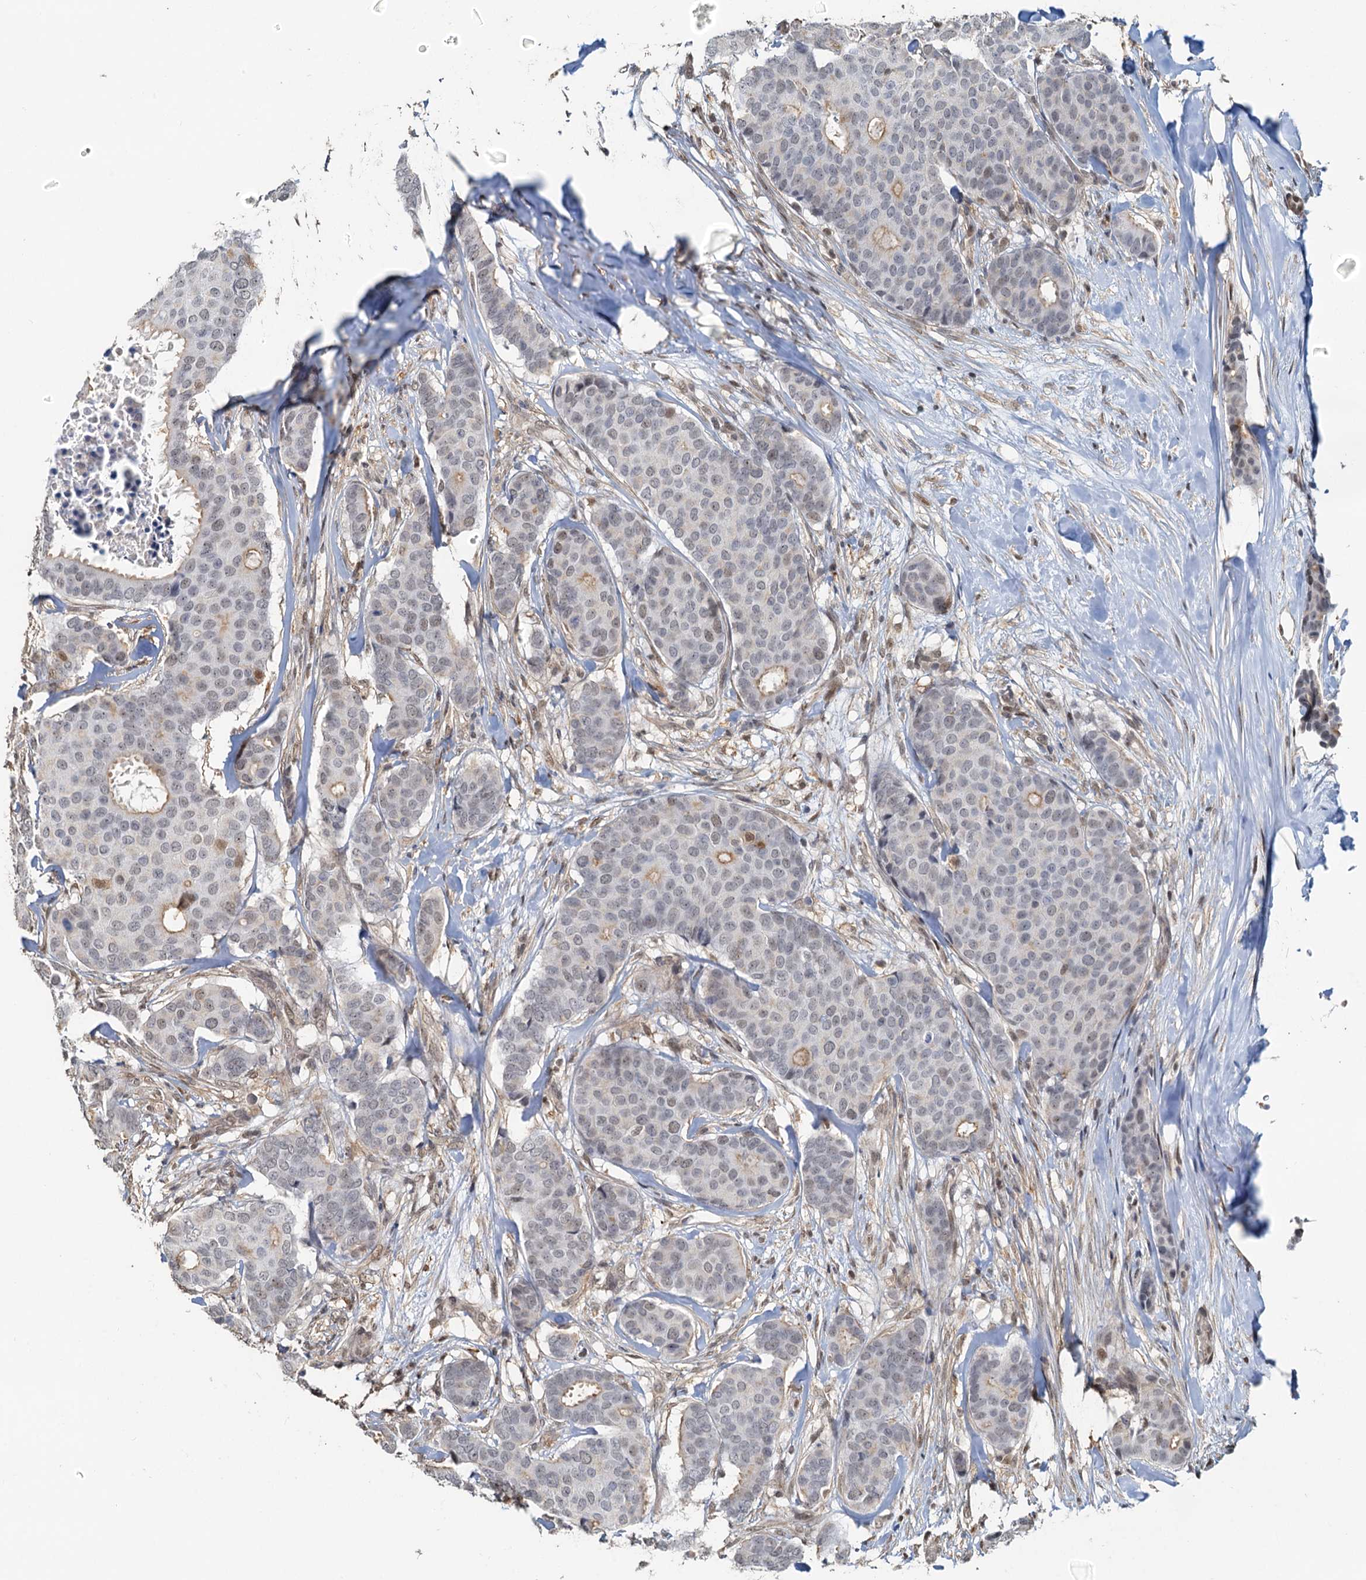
{"staining": {"intensity": "moderate", "quantity": "<25%", "location": "cytoplasmic/membranous,nuclear"}, "tissue": "breast cancer", "cell_type": "Tumor cells", "image_type": "cancer", "snomed": [{"axis": "morphology", "description": "Duct carcinoma"}, {"axis": "topography", "description": "Breast"}], "caption": "Tumor cells display low levels of moderate cytoplasmic/membranous and nuclear positivity in about <25% of cells in breast cancer. The staining was performed using DAB to visualize the protein expression in brown, while the nuclei were stained in blue with hematoxylin (Magnification: 20x).", "gene": "SPINDOC", "patient": {"sex": "female", "age": 75}}